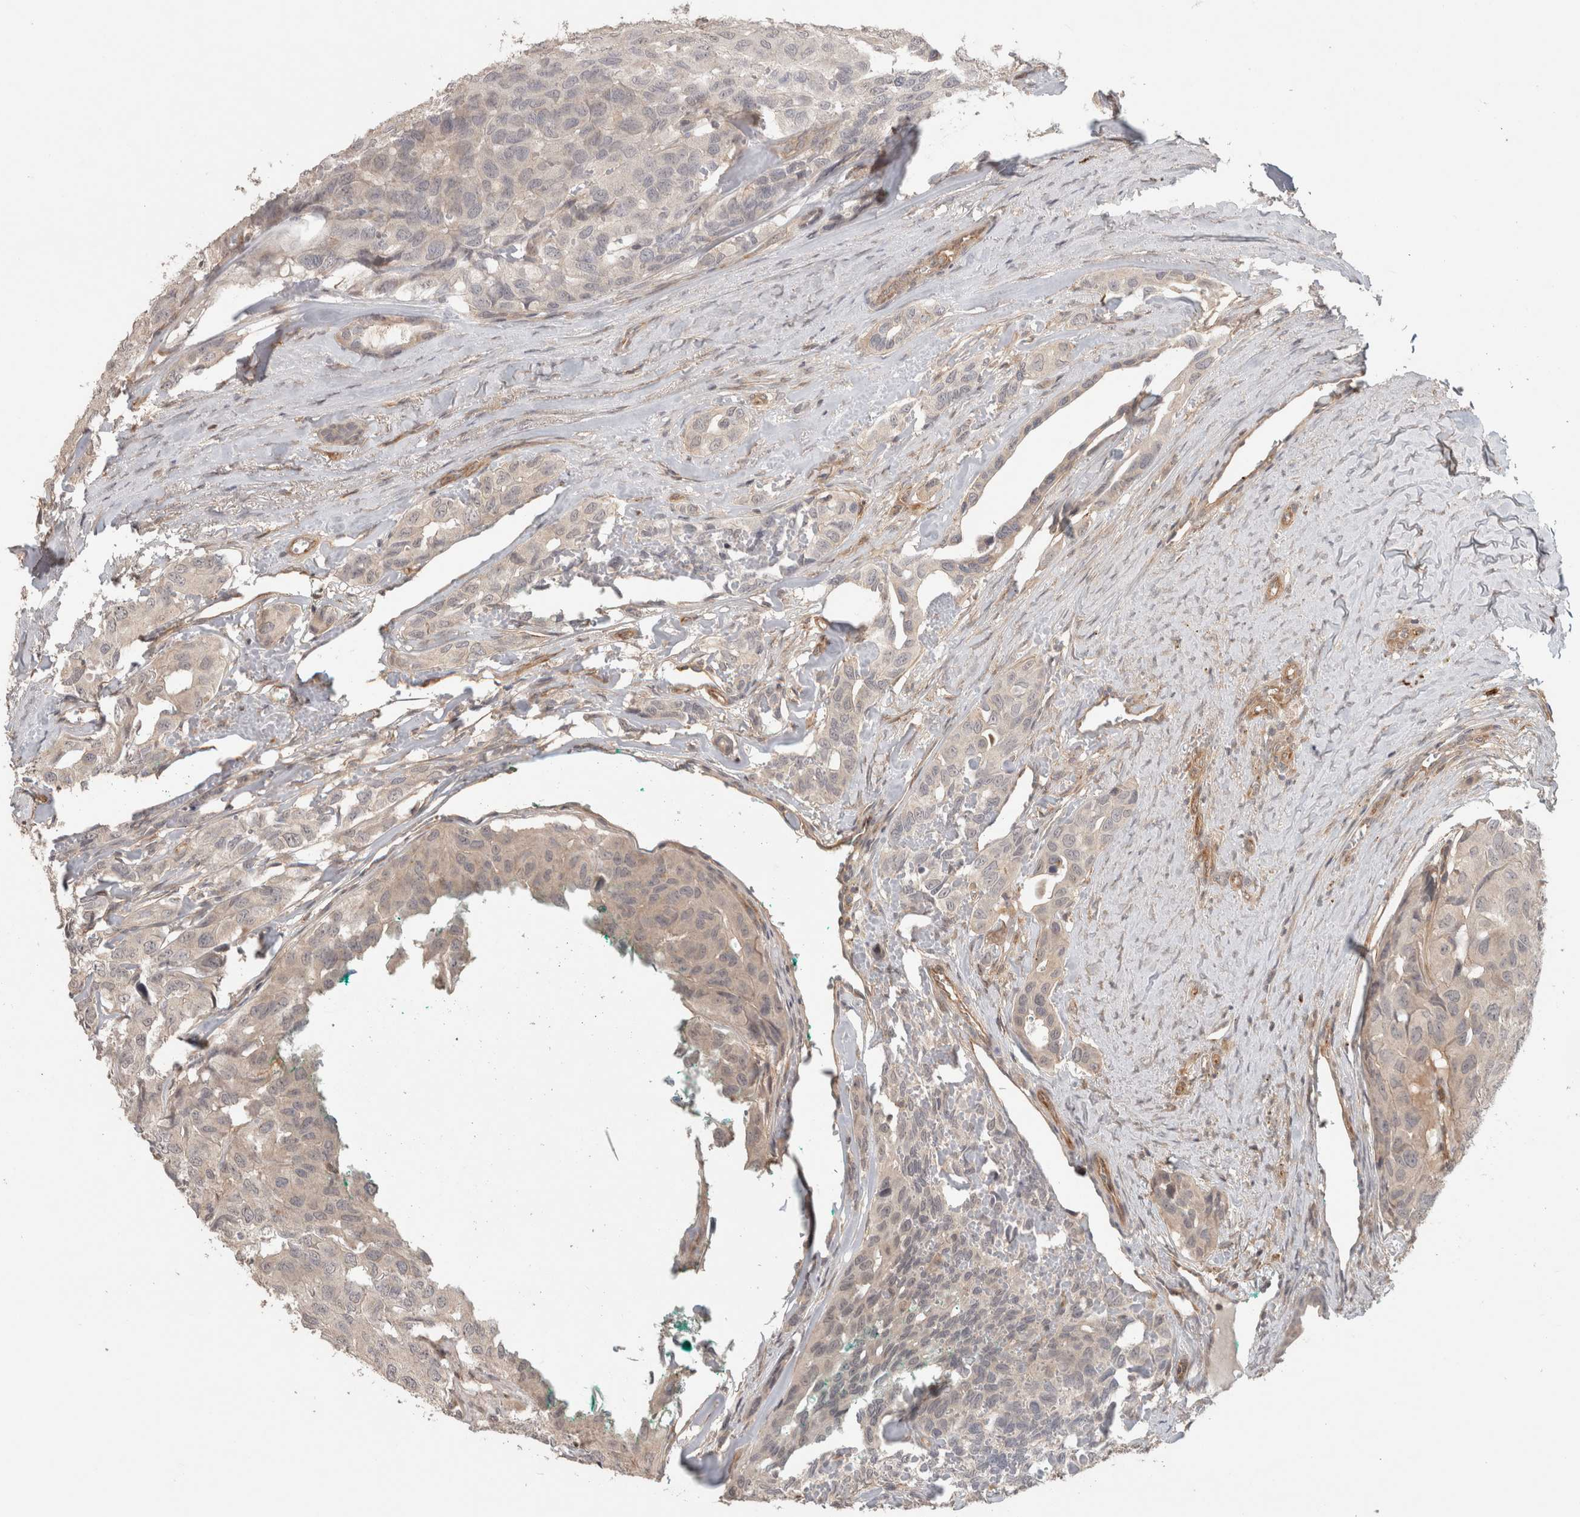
{"staining": {"intensity": "negative", "quantity": "none", "location": "none"}, "tissue": "head and neck cancer", "cell_type": "Tumor cells", "image_type": "cancer", "snomed": [{"axis": "morphology", "description": "Adenocarcinoma, NOS"}, {"axis": "topography", "description": "Salivary gland, NOS"}, {"axis": "topography", "description": "Head-Neck"}], "caption": "Head and neck adenocarcinoma was stained to show a protein in brown. There is no significant positivity in tumor cells. Nuclei are stained in blue.", "gene": "HSPG2", "patient": {"sex": "female", "age": 76}}